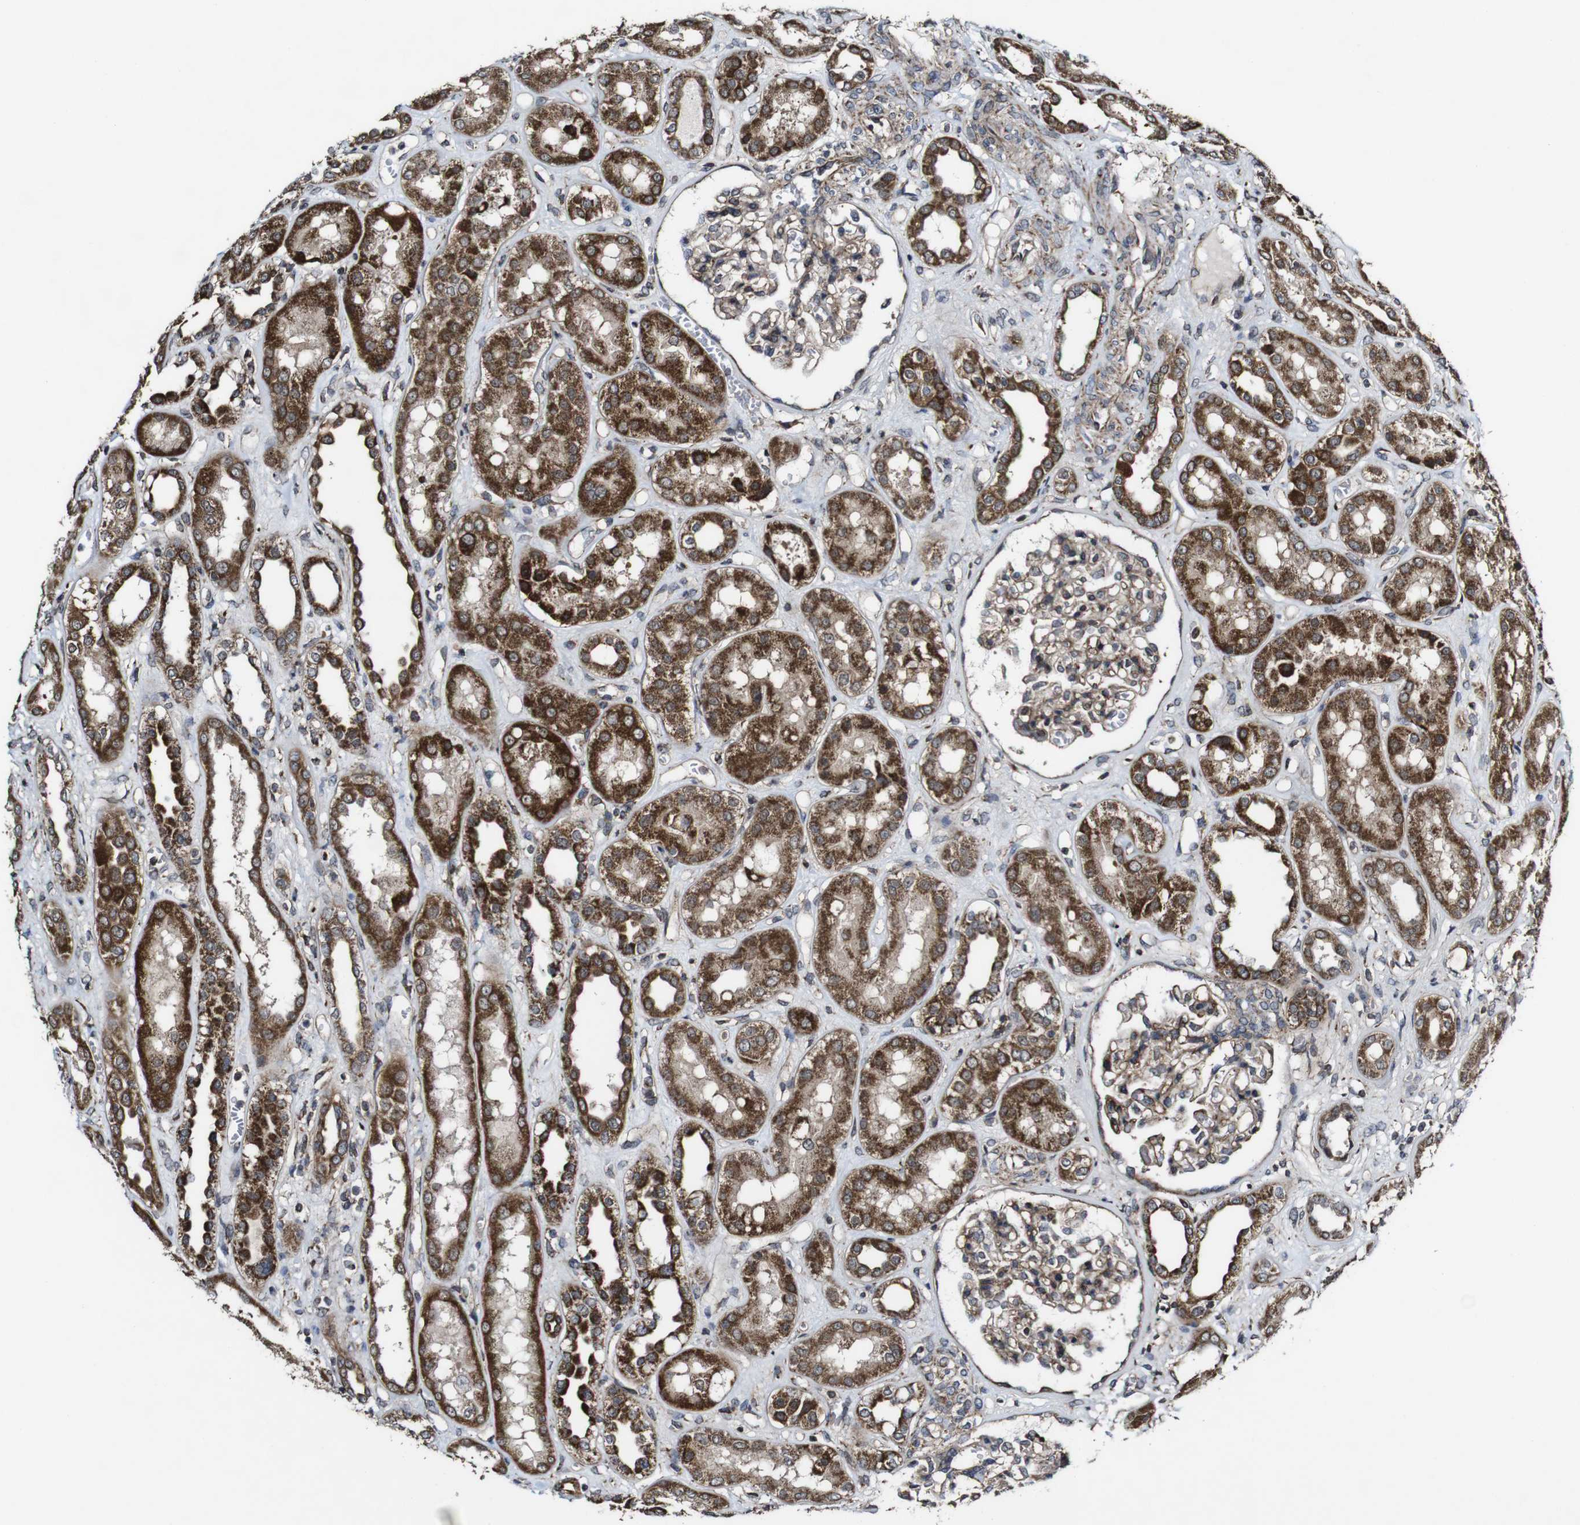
{"staining": {"intensity": "moderate", "quantity": "25%-75%", "location": "cytoplasmic/membranous"}, "tissue": "kidney", "cell_type": "Cells in glomeruli", "image_type": "normal", "snomed": [{"axis": "morphology", "description": "Normal tissue, NOS"}, {"axis": "topography", "description": "Kidney"}], "caption": "Protein staining exhibits moderate cytoplasmic/membranous positivity in about 25%-75% of cells in glomeruli in unremarkable kidney.", "gene": "BTN3A3", "patient": {"sex": "male", "age": 59}}